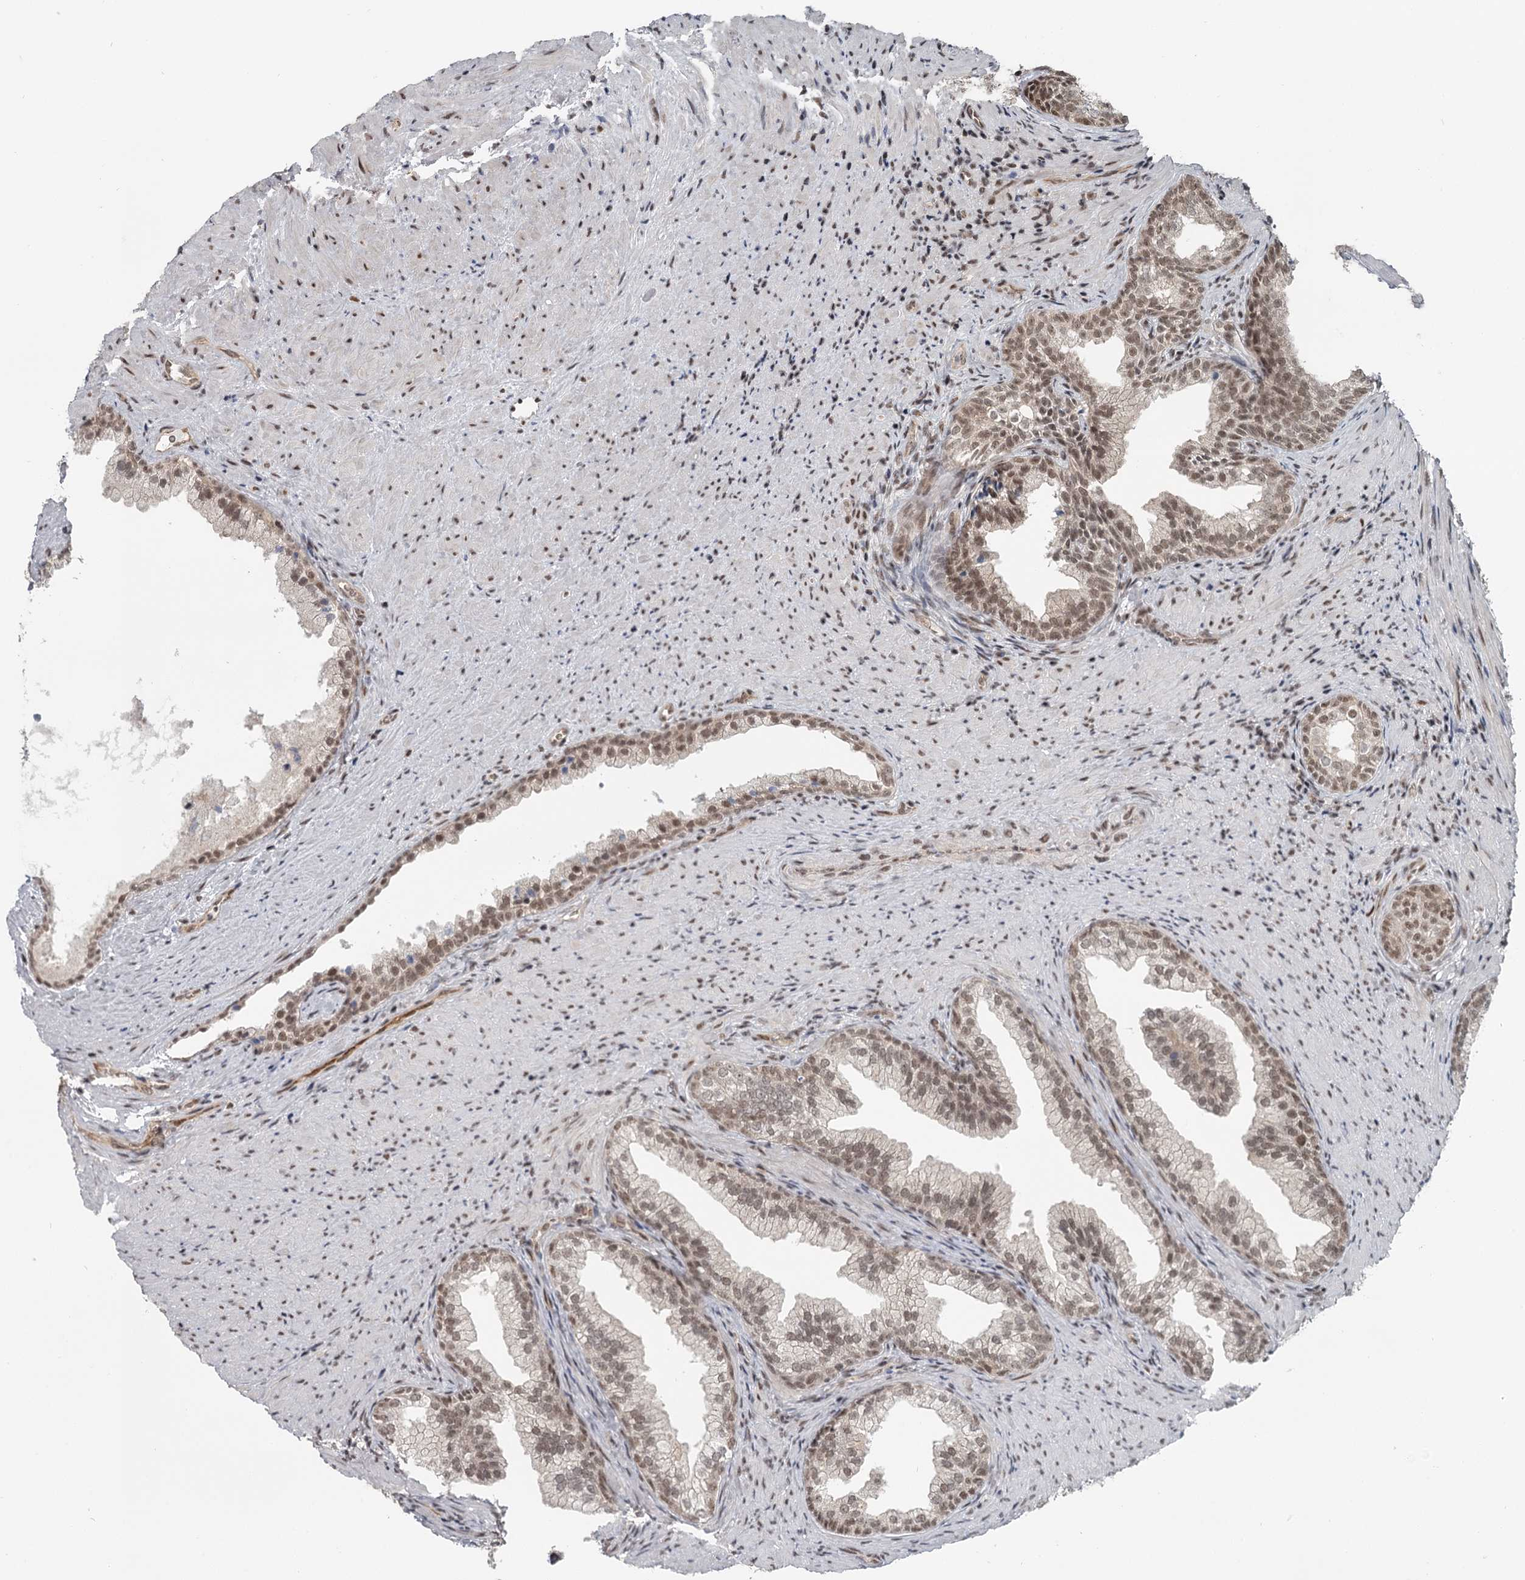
{"staining": {"intensity": "moderate", "quantity": "25%-75%", "location": "nuclear"}, "tissue": "prostate", "cell_type": "Glandular cells", "image_type": "normal", "snomed": [{"axis": "morphology", "description": "Normal tissue, NOS"}, {"axis": "topography", "description": "Prostate"}], "caption": "Normal prostate was stained to show a protein in brown. There is medium levels of moderate nuclear positivity in approximately 25%-75% of glandular cells. The staining was performed using DAB (3,3'-diaminobenzidine) to visualize the protein expression in brown, while the nuclei were stained in blue with hematoxylin (Magnification: 20x).", "gene": "FAM13C", "patient": {"sex": "male", "age": 76}}